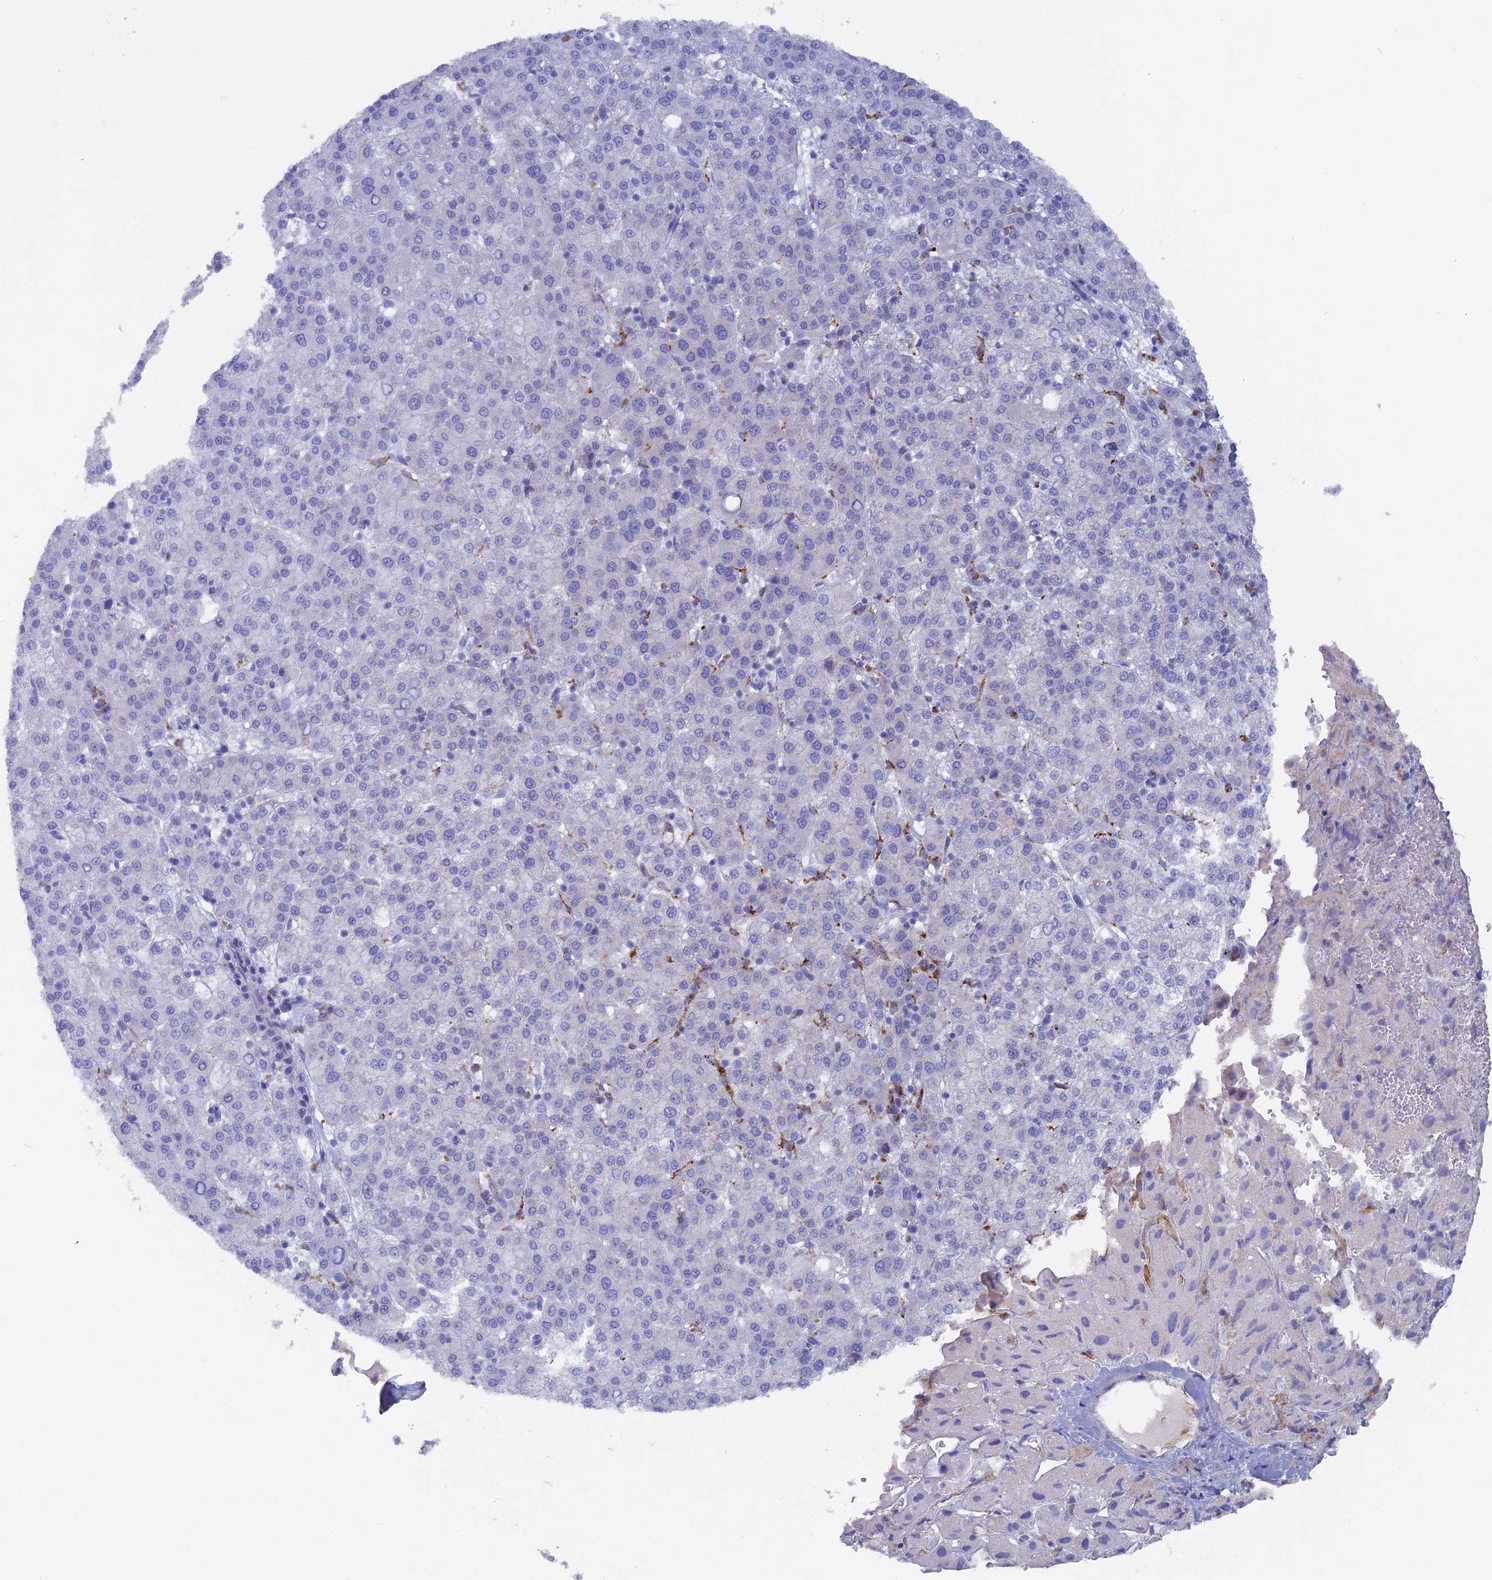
{"staining": {"intensity": "negative", "quantity": "none", "location": "none"}, "tissue": "liver cancer", "cell_type": "Tumor cells", "image_type": "cancer", "snomed": [{"axis": "morphology", "description": "Carcinoma, Hepatocellular, NOS"}, {"axis": "topography", "description": "Liver"}], "caption": "An immunohistochemistry micrograph of liver cancer (hepatocellular carcinoma) is shown. There is no staining in tumor cells of liver cancer (hepatocellular carcinoma).", "gene": "TELO2", "patient": {"sex": "female", "age": 58}}